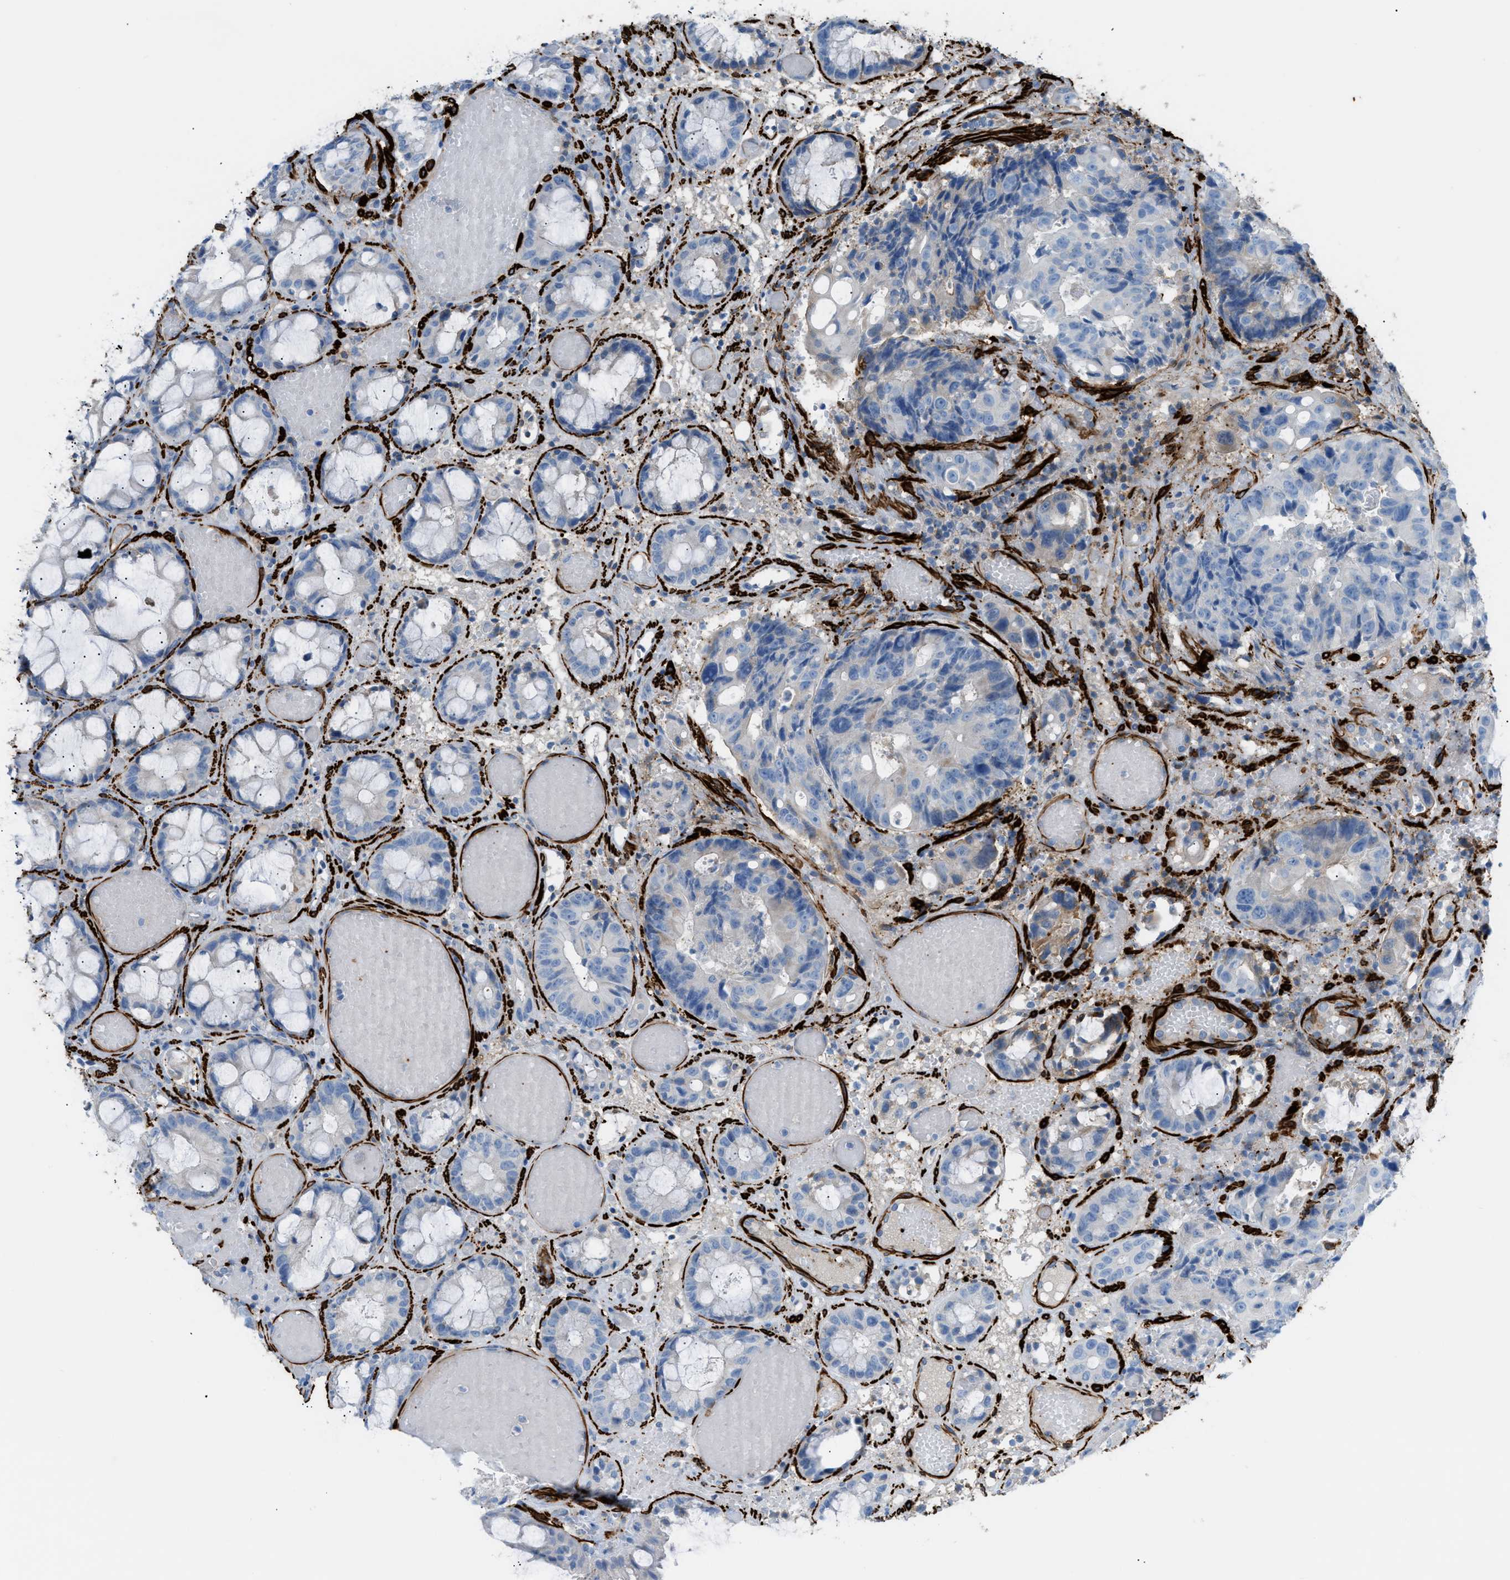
{"staining": {"intensity": "negative", "quantity": "none", "location": "none"}, "tissue": "colorectal cancer", "cell_type": "Tumor cells", "image_type": "cancer", "snomed": [{"axis": "morphology", "description": "Adenocarcinoma, NOS"}, {"axis": "topography", "description": "Colon"}], "caption": "Immunohistochemistry (IHC) of human colorectal cancer displays no staining in tumor cells.", "gene": "MYH11", "patient": {"sex": "female", "age": 57}}